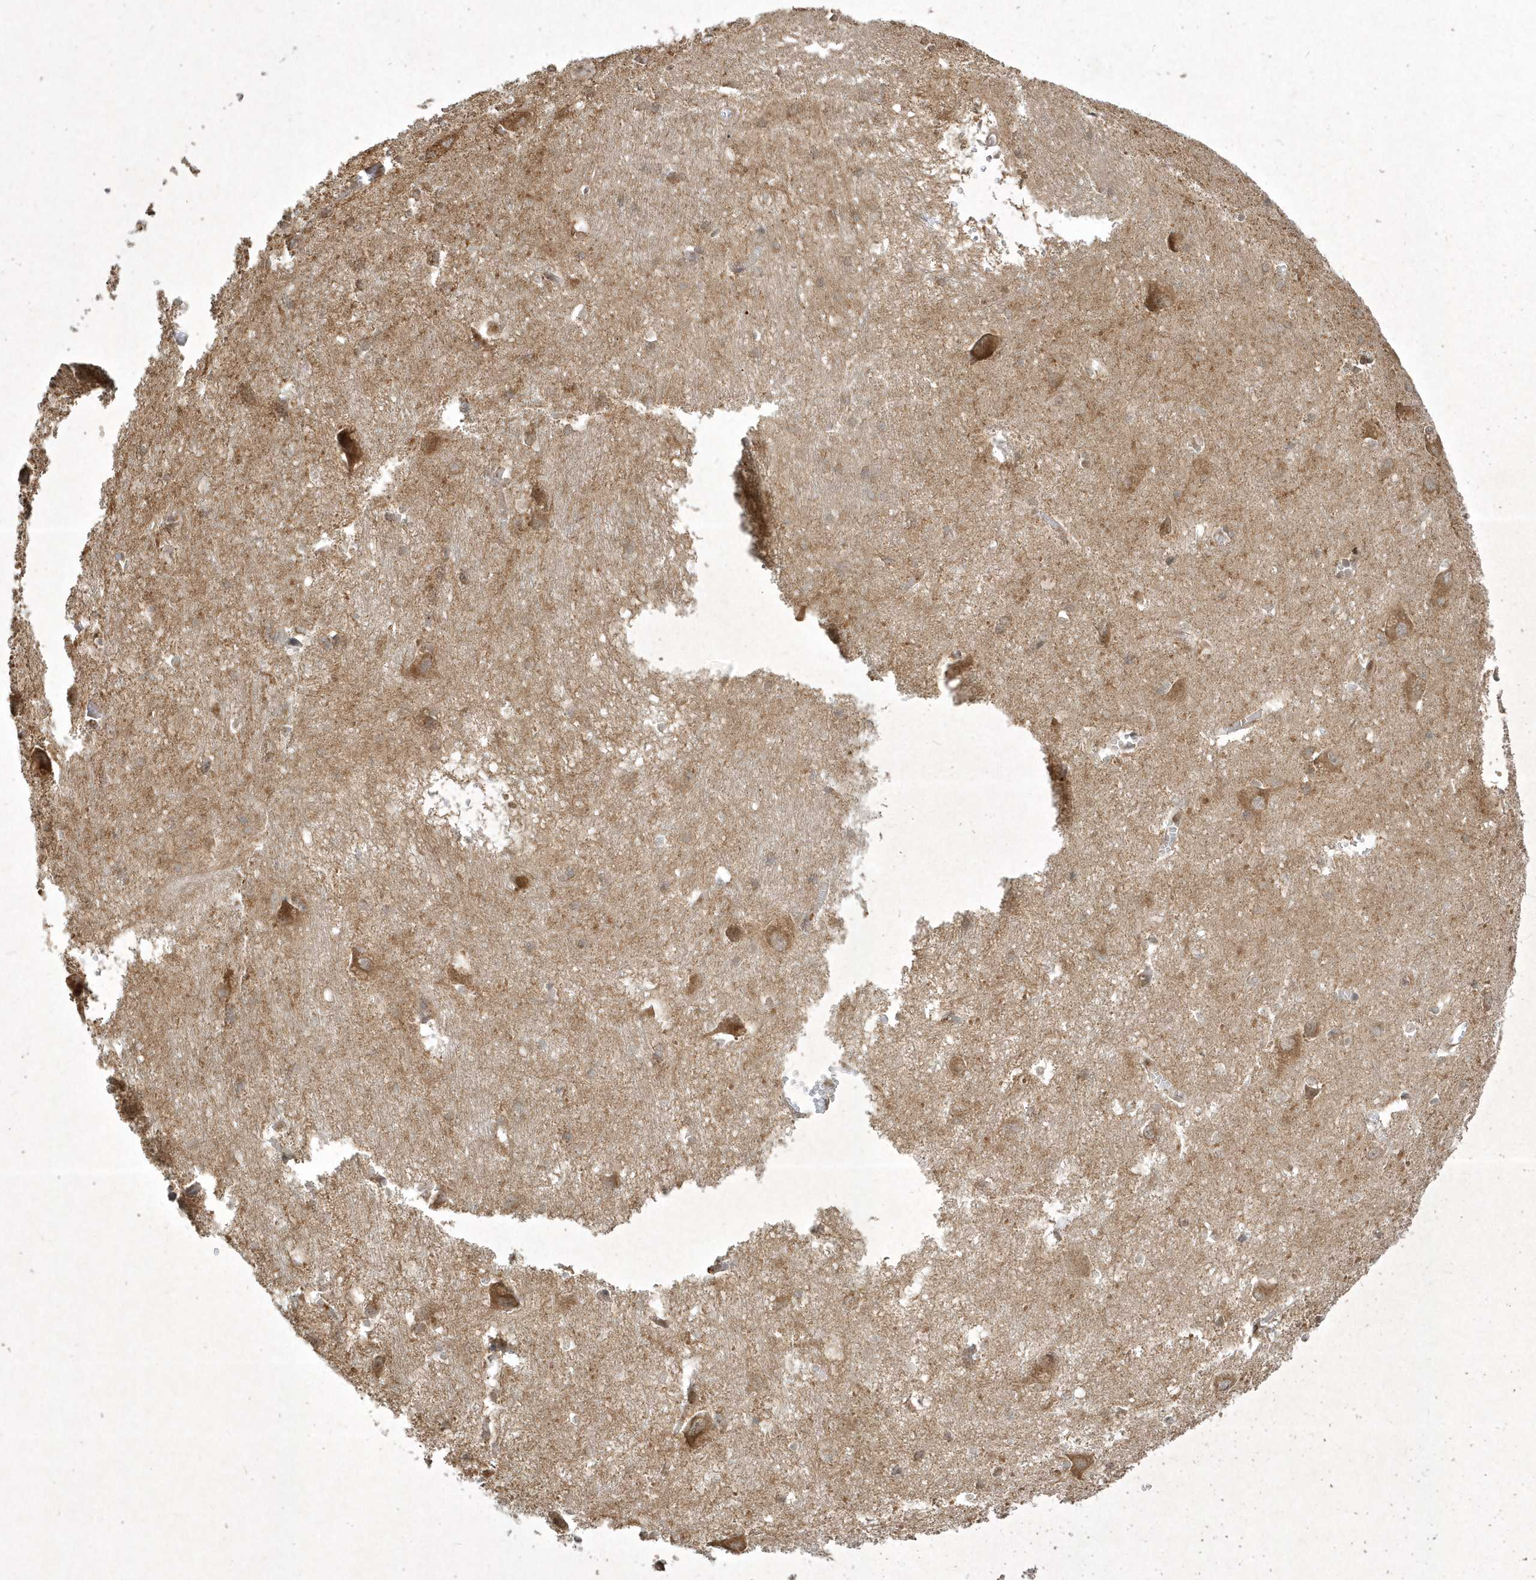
{"staining": {"intensity": "weak", "quantity": "<25%", "location": "cytoplasmic/membranous"}, "tissue": "caudate", "cell_type": "Glial cells", "image_type": "normal", "snomed": [{"axis": "morphology", "description": "Normal tissue, NOS"}, {"axis": "topography", "description": "Lateral ventricle wall"}], "caption": "Immunohistochemical staining of unremarkable human caudate exhibits no significant expression in glial cells.", "gene": "PLTP", "patient": {"sex": "male", "age": 37}}